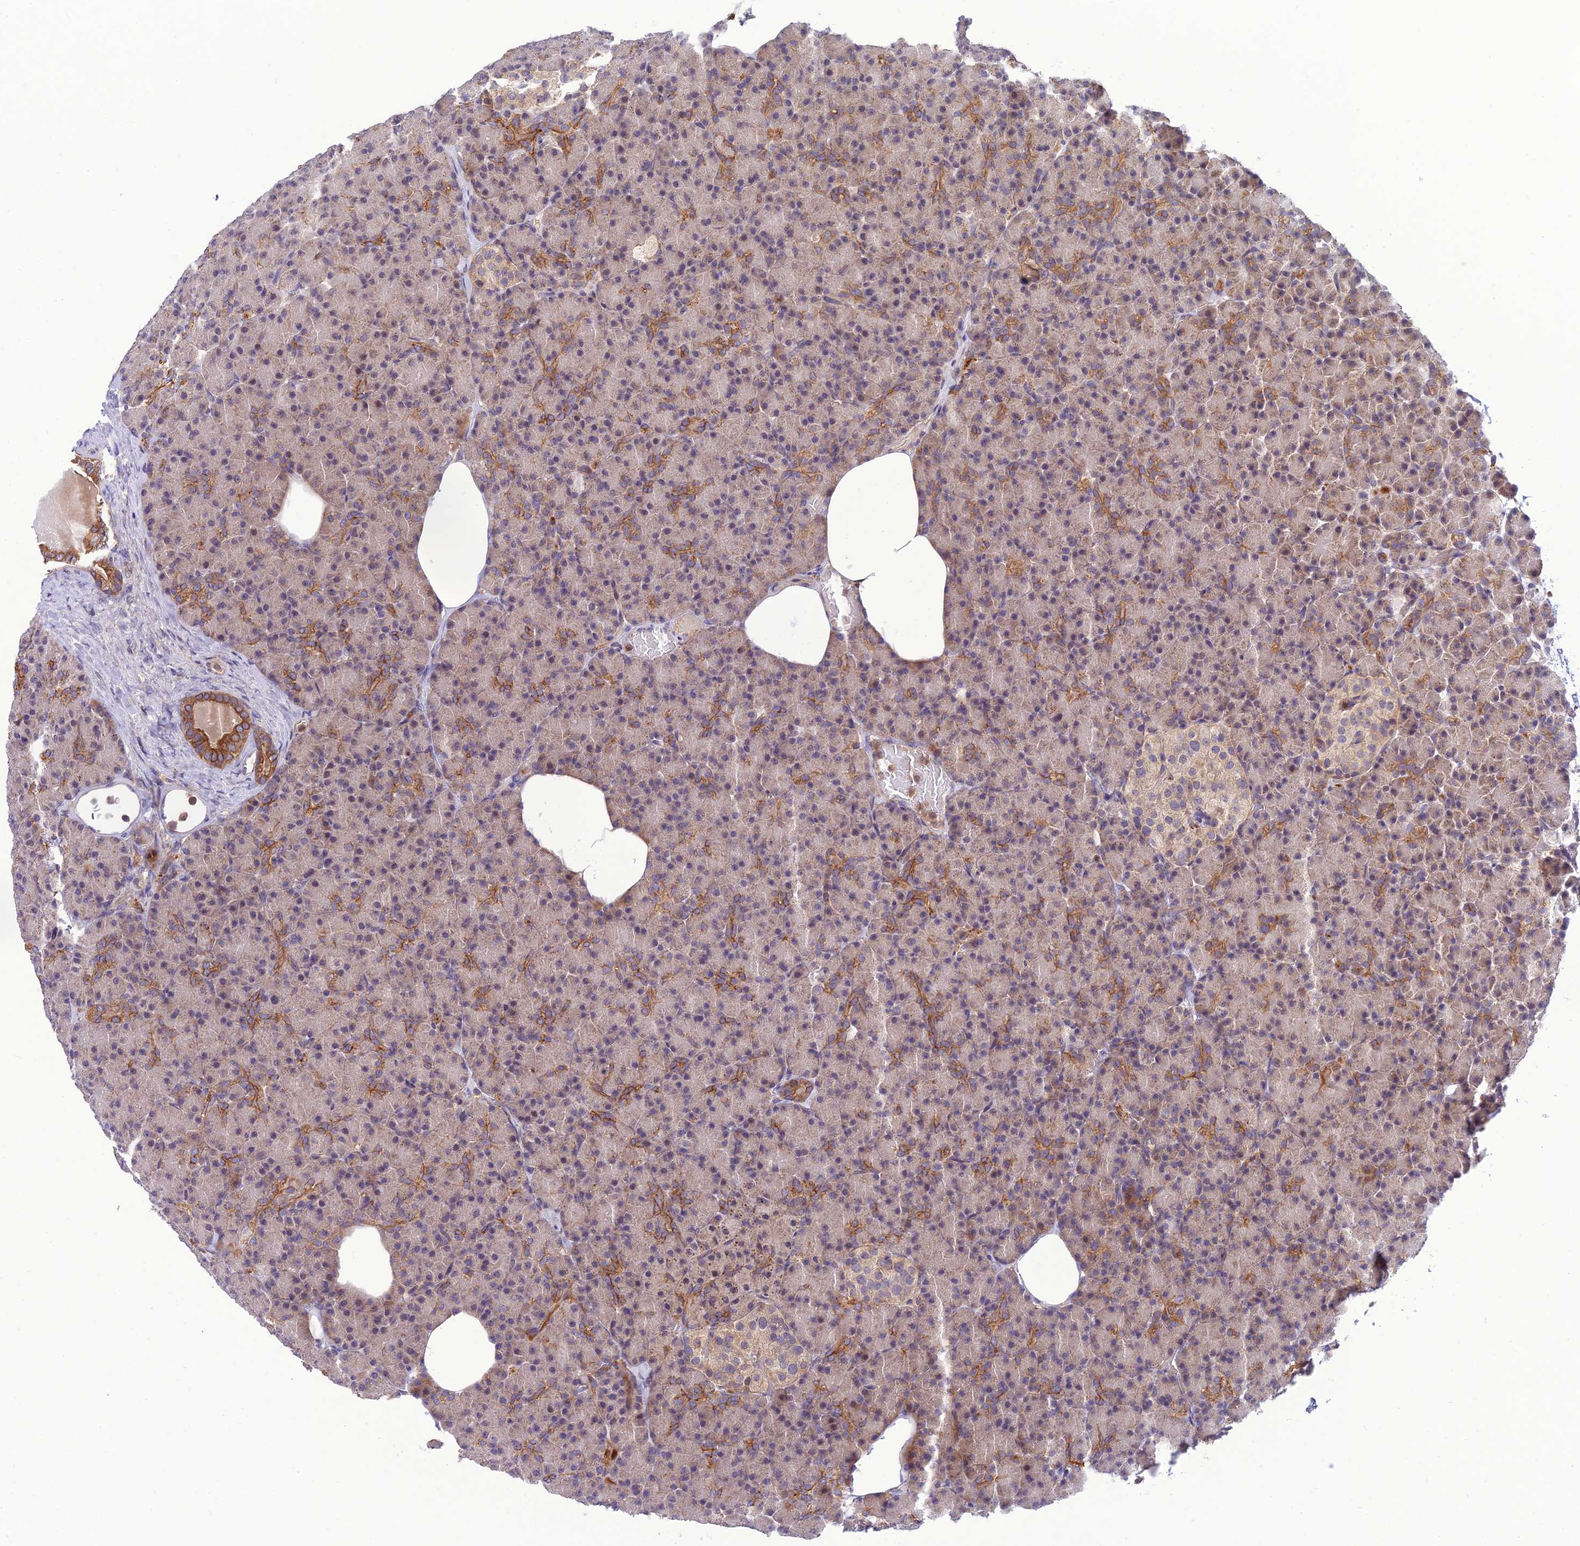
{"staining": {"intensity": "moderate", "quantity": "25%-75%", "location": "cytoplasmic/membranous"}, "tissue": "pancreas", "cell_type": "Exocrine glandular cells", "image_type": "normal", "snomed": [{"axis": "morphology", "description": "Normal tissue, NOS"}, {"axis": "topography", "description": "Pancreas"}], "caption": "Immunohistochemistry (IHC) image of unremarkable human pancreas stained for a protein (brown), which reveals medium levels of moderate cytoplasmic/membranous positivity in approximately 25%-75% of exocrine glandular cells.", "gene": "IRAK3", "patient": {"sex": "female", "age": 43}}